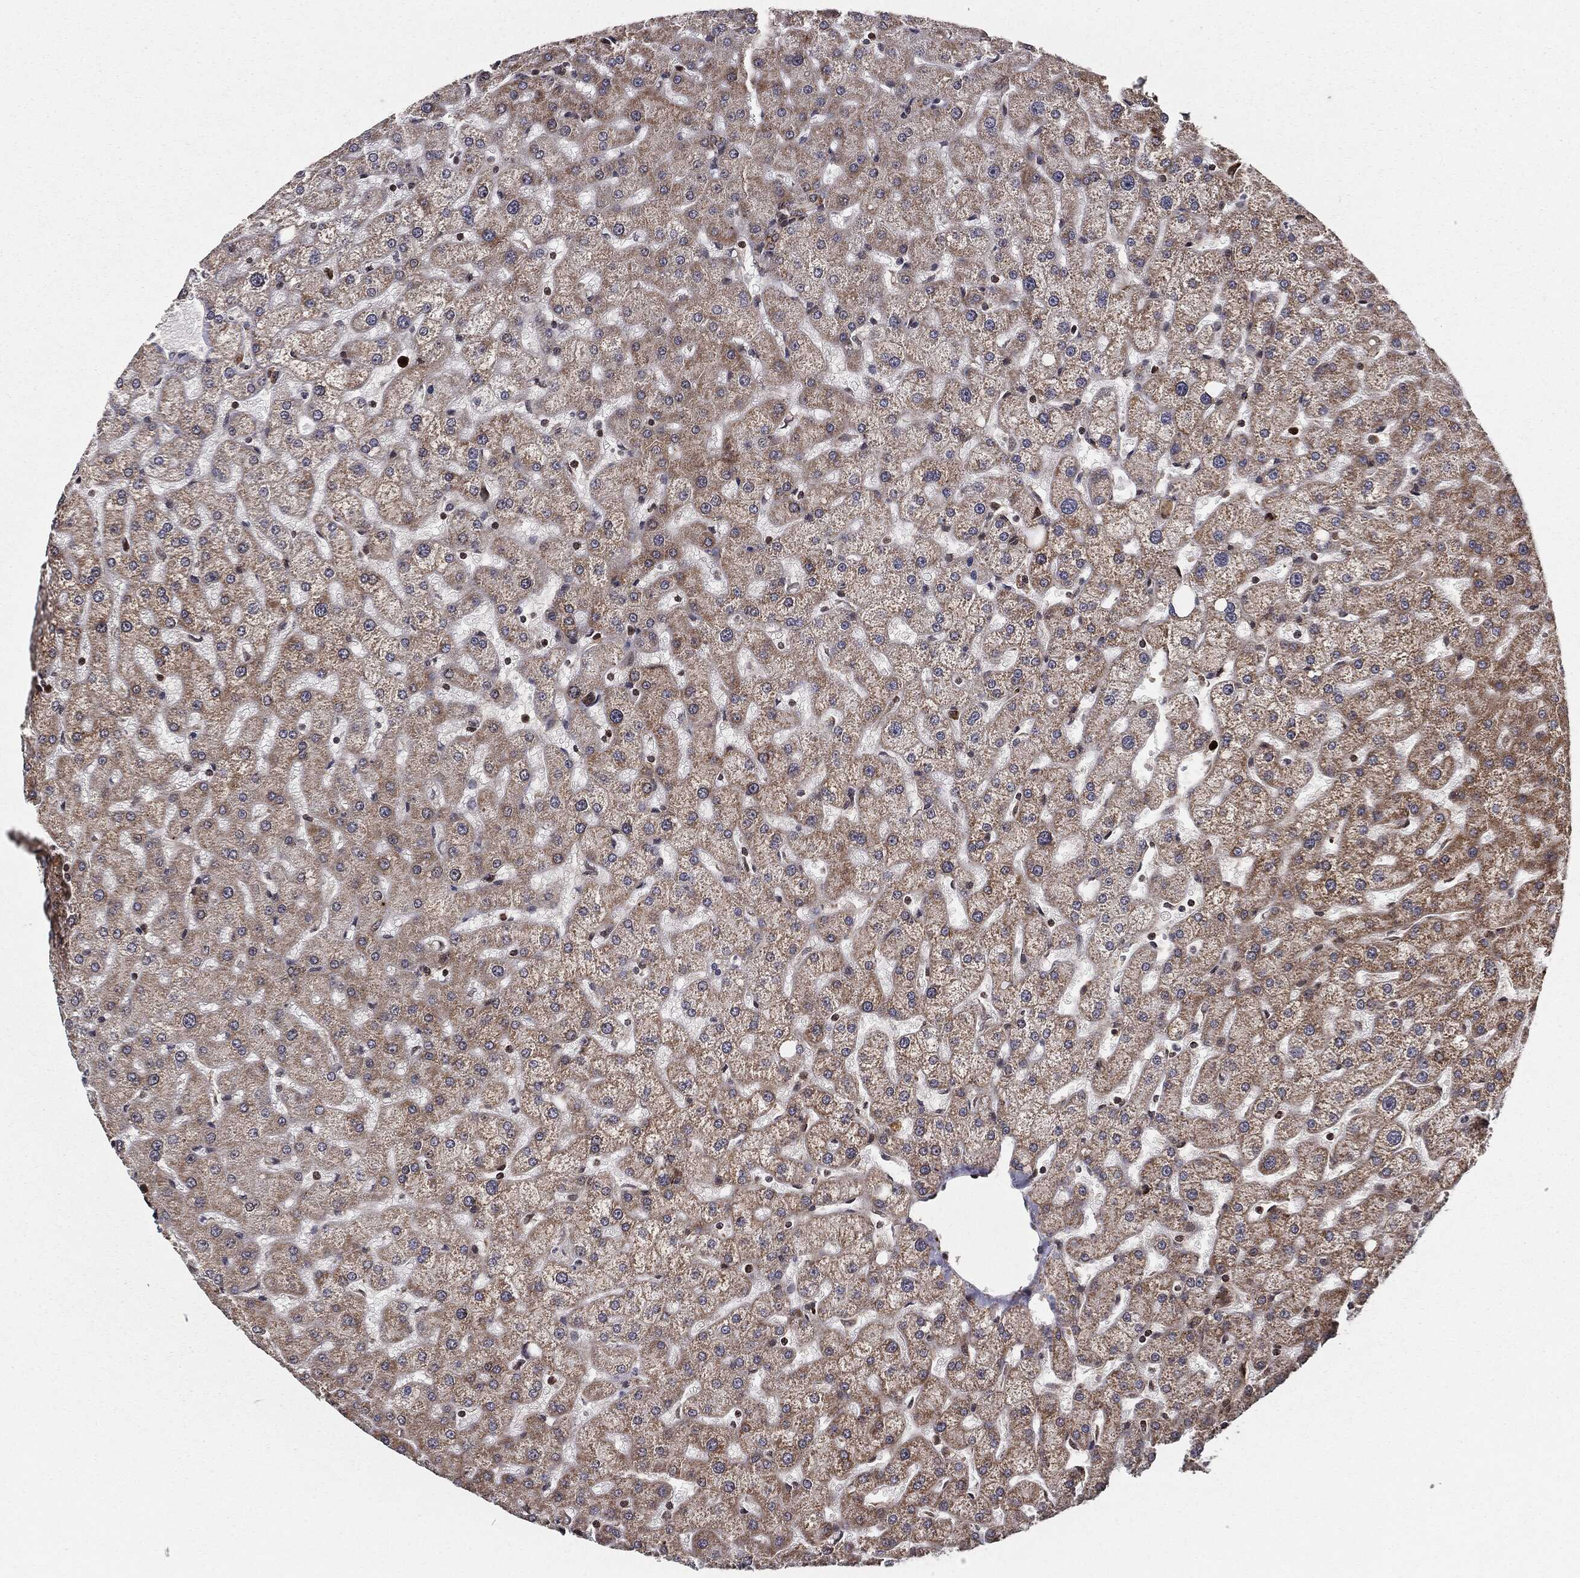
{"staining": {"intensity": "moderate", "quantity": "25%-75%", "location": "cytoplasmic/membranous"}, "tissue": "liver", "cell_type": "Cholangiocytes", "image_type": "normal", "snomed": [{"axis": "morphology", "description": "Normal tissue, NOS"}, {"axis": "topography", "description": "Liver"}], "caption": "Protein staining by IHC exhibits moderate cytoplasmic/membranous expression in approximately 25%-75% of cholangiocytes in normal liver.", "gene": "CHCHD2", "patient": {"sex": "female", "age": 50}}